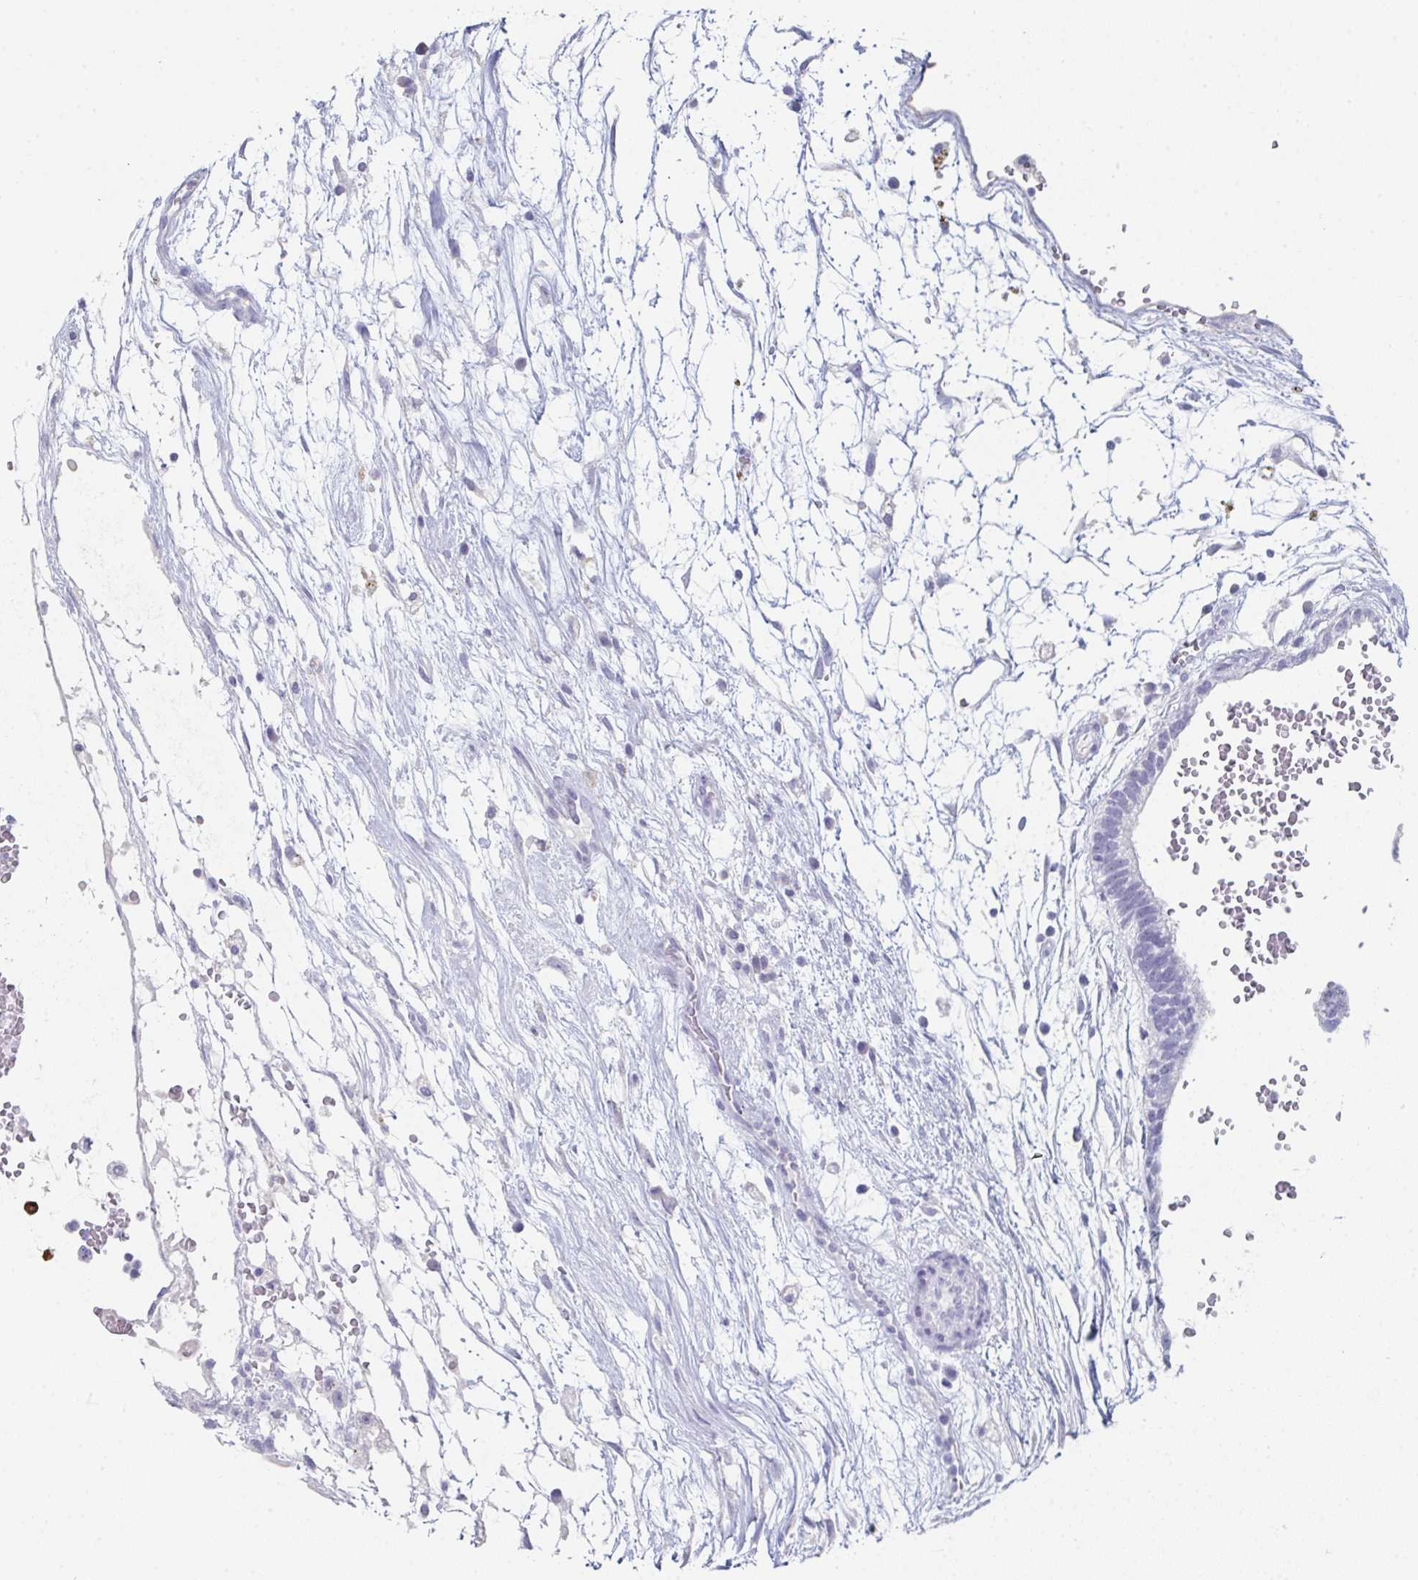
{"staining": {"intensity": "negative", "quantity": "none", "location": "none"}, "tissue": "testis cancer", "cell_type": "Tumor cells", "image_type": "cancer", "snomed": [{"axis": "morphology", "description": "Carcinoma, Embryonal, NOS"}, {"axis": "topography", "description": "Testis"}], "caption": "DAB (3,3'-diaminobenzidine) immunohistochemical staining of human embryonal carcinoma (testis) shows no significant expression in tumor cells. (Stains: DAB immunohistochemistry (IHC) with hematoxylin counter stain, Microscopy: brightfield microscopy at high magnification).", "gene": "RUBCN", "patient": {"sex": "male", "age": 32}}